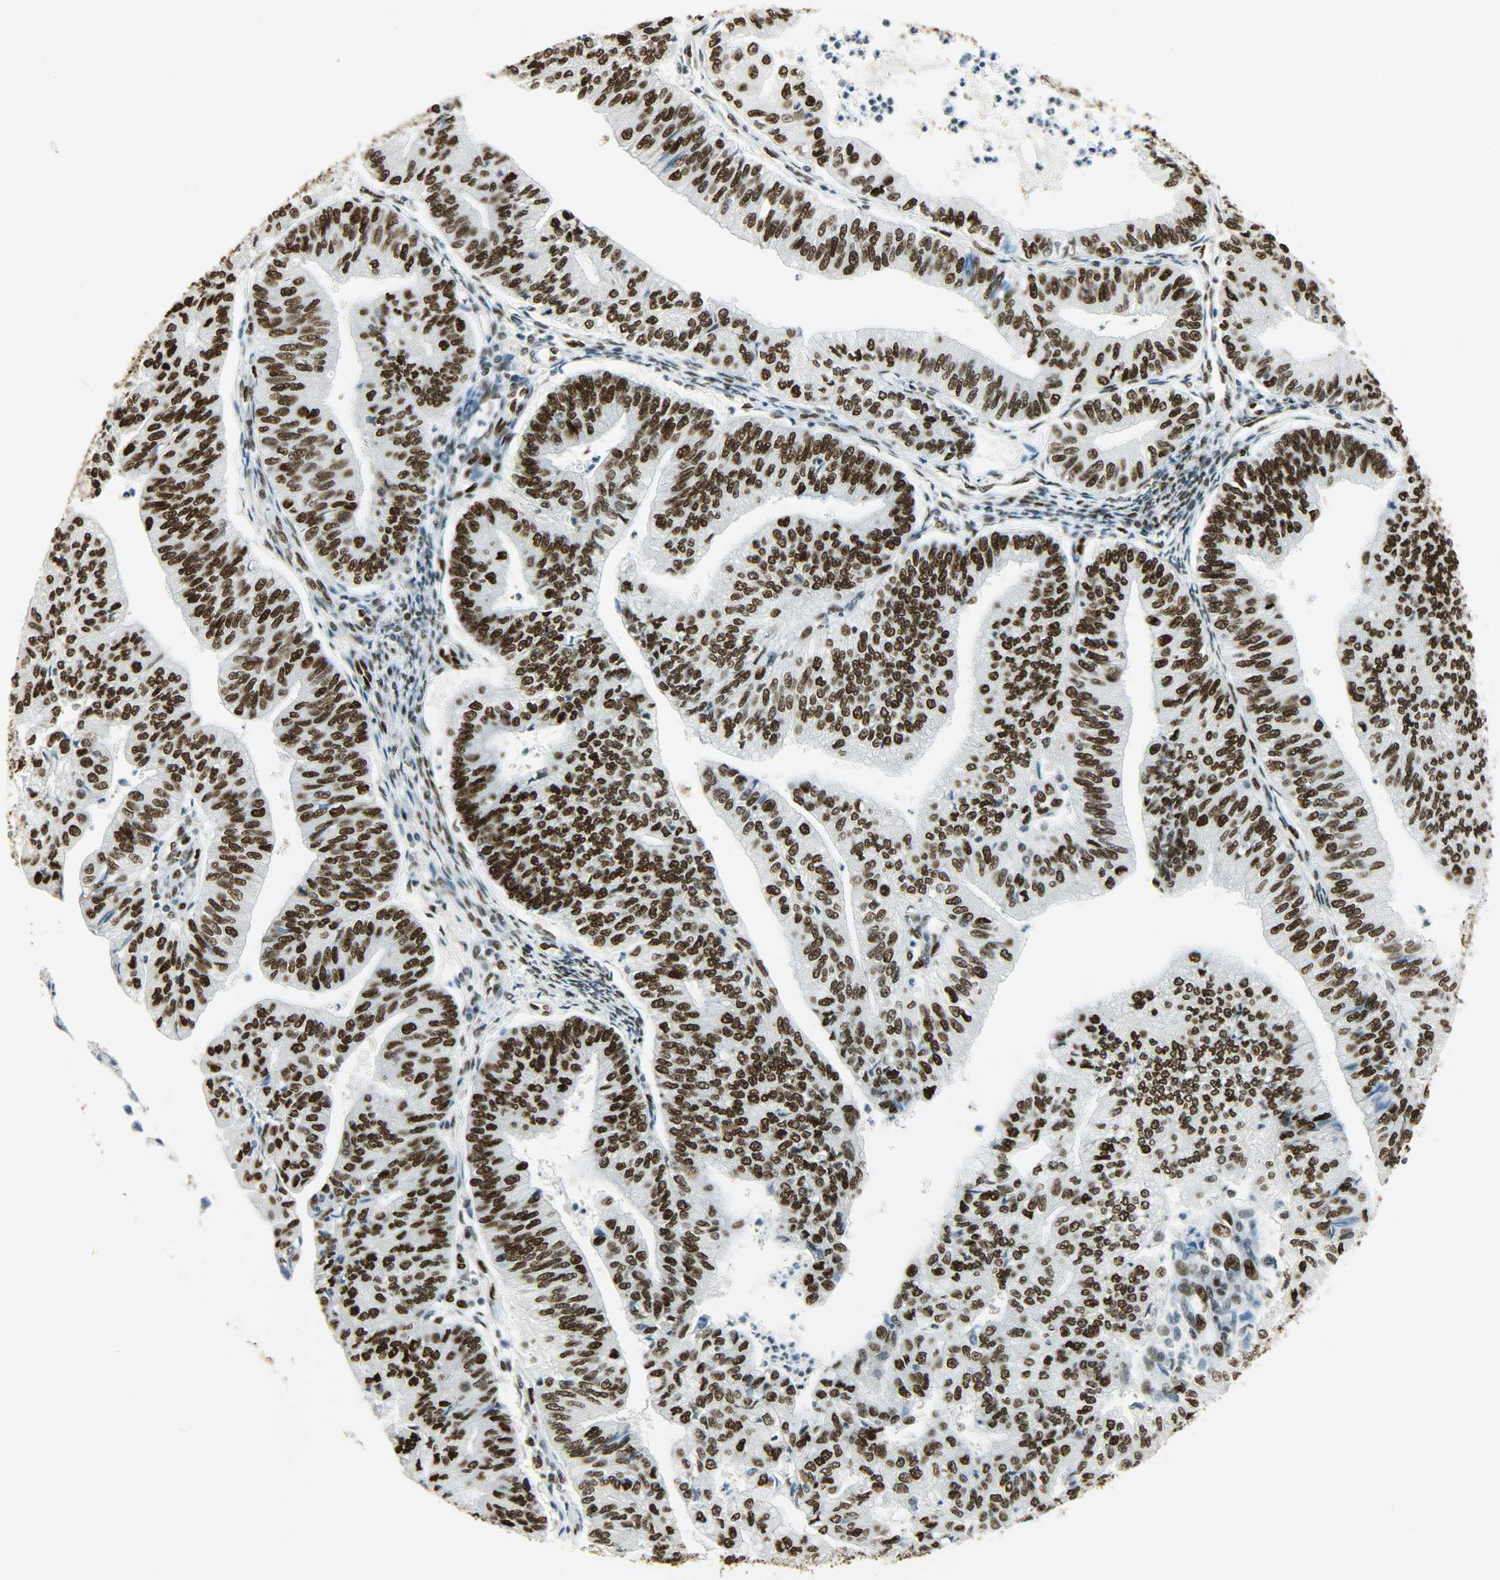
{"staining": {"intensity": "strong", "quantity": ">75%", "location": "nuclear"}, "tissue": "endometrial cancer", "cell_type": "Tumor cells", "image_type": "cancer", "snomed": [{"axis": "morphology", "description": "Adenocarcinoma, NOS"}, {"axis": "topography", "description": "Endometrium"}], "caption": "A brown stain shows strong nuclear positivity of a protein in human endometrial cancer (adenocarcinoma) tumor cells.", "gene": "MYEF2", "patient": {"sex": "female", "age": 59}}